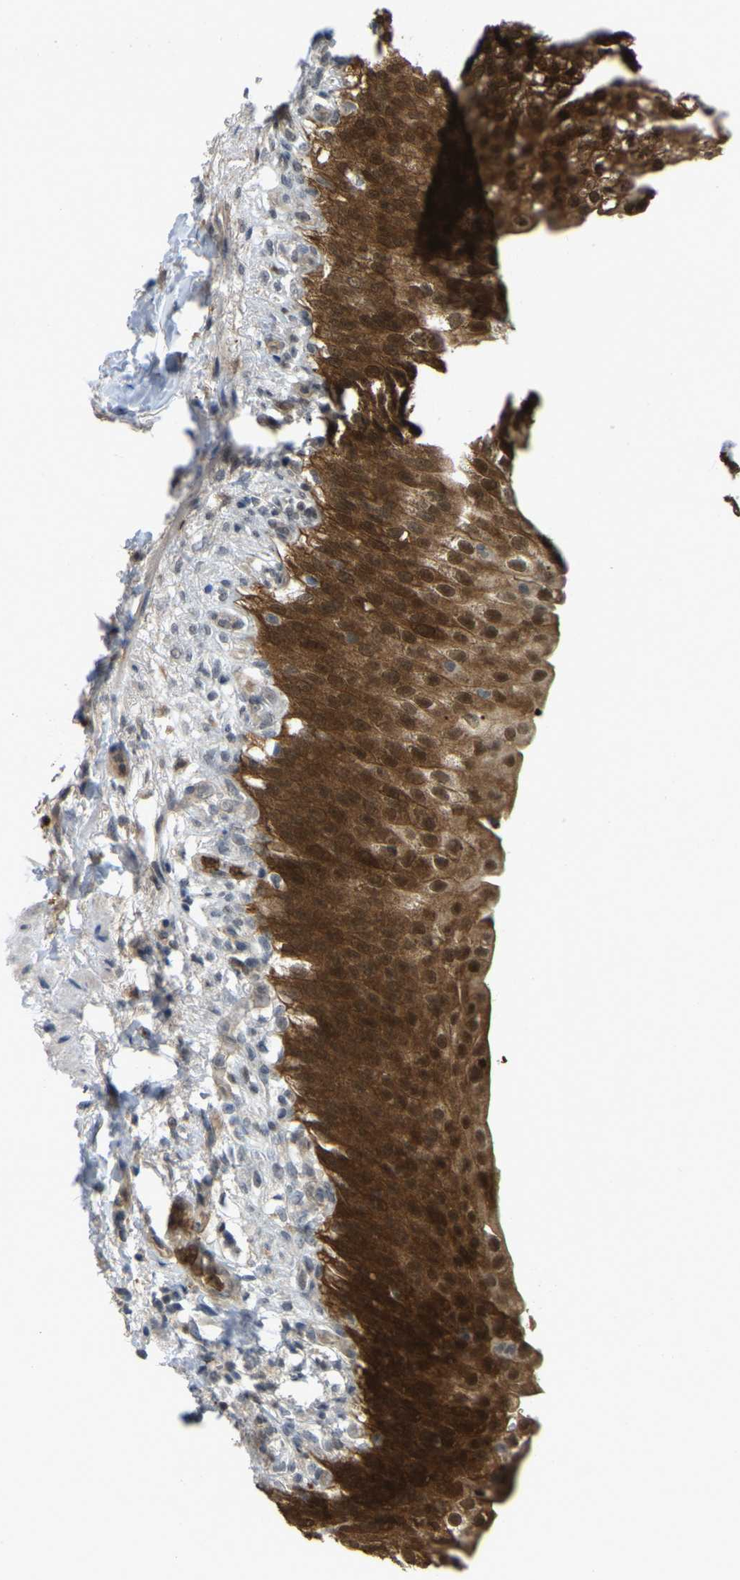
{"staining": {"intensity": "strong", "quantity": ">75%", "location": "cytoplasmic/membranous,nuclear"}, "tissue": "urinary bladder", "cell_type": "Urothelial cells", "image_type": "normal", "snomed": [{"axis": "morphology", "description": "Normal tissue, NOS"}, {"axis": "topography", "description": "Urinary bladder"}], "caption": "Urinary bladder stained for a protein (brown) displays strong cytoplasmic/membranous,nuclear positive expression in approximately >75% of urothelial cells.", "gene": "SERPINB5", "patient": {"sex": "female", "age": 60}}